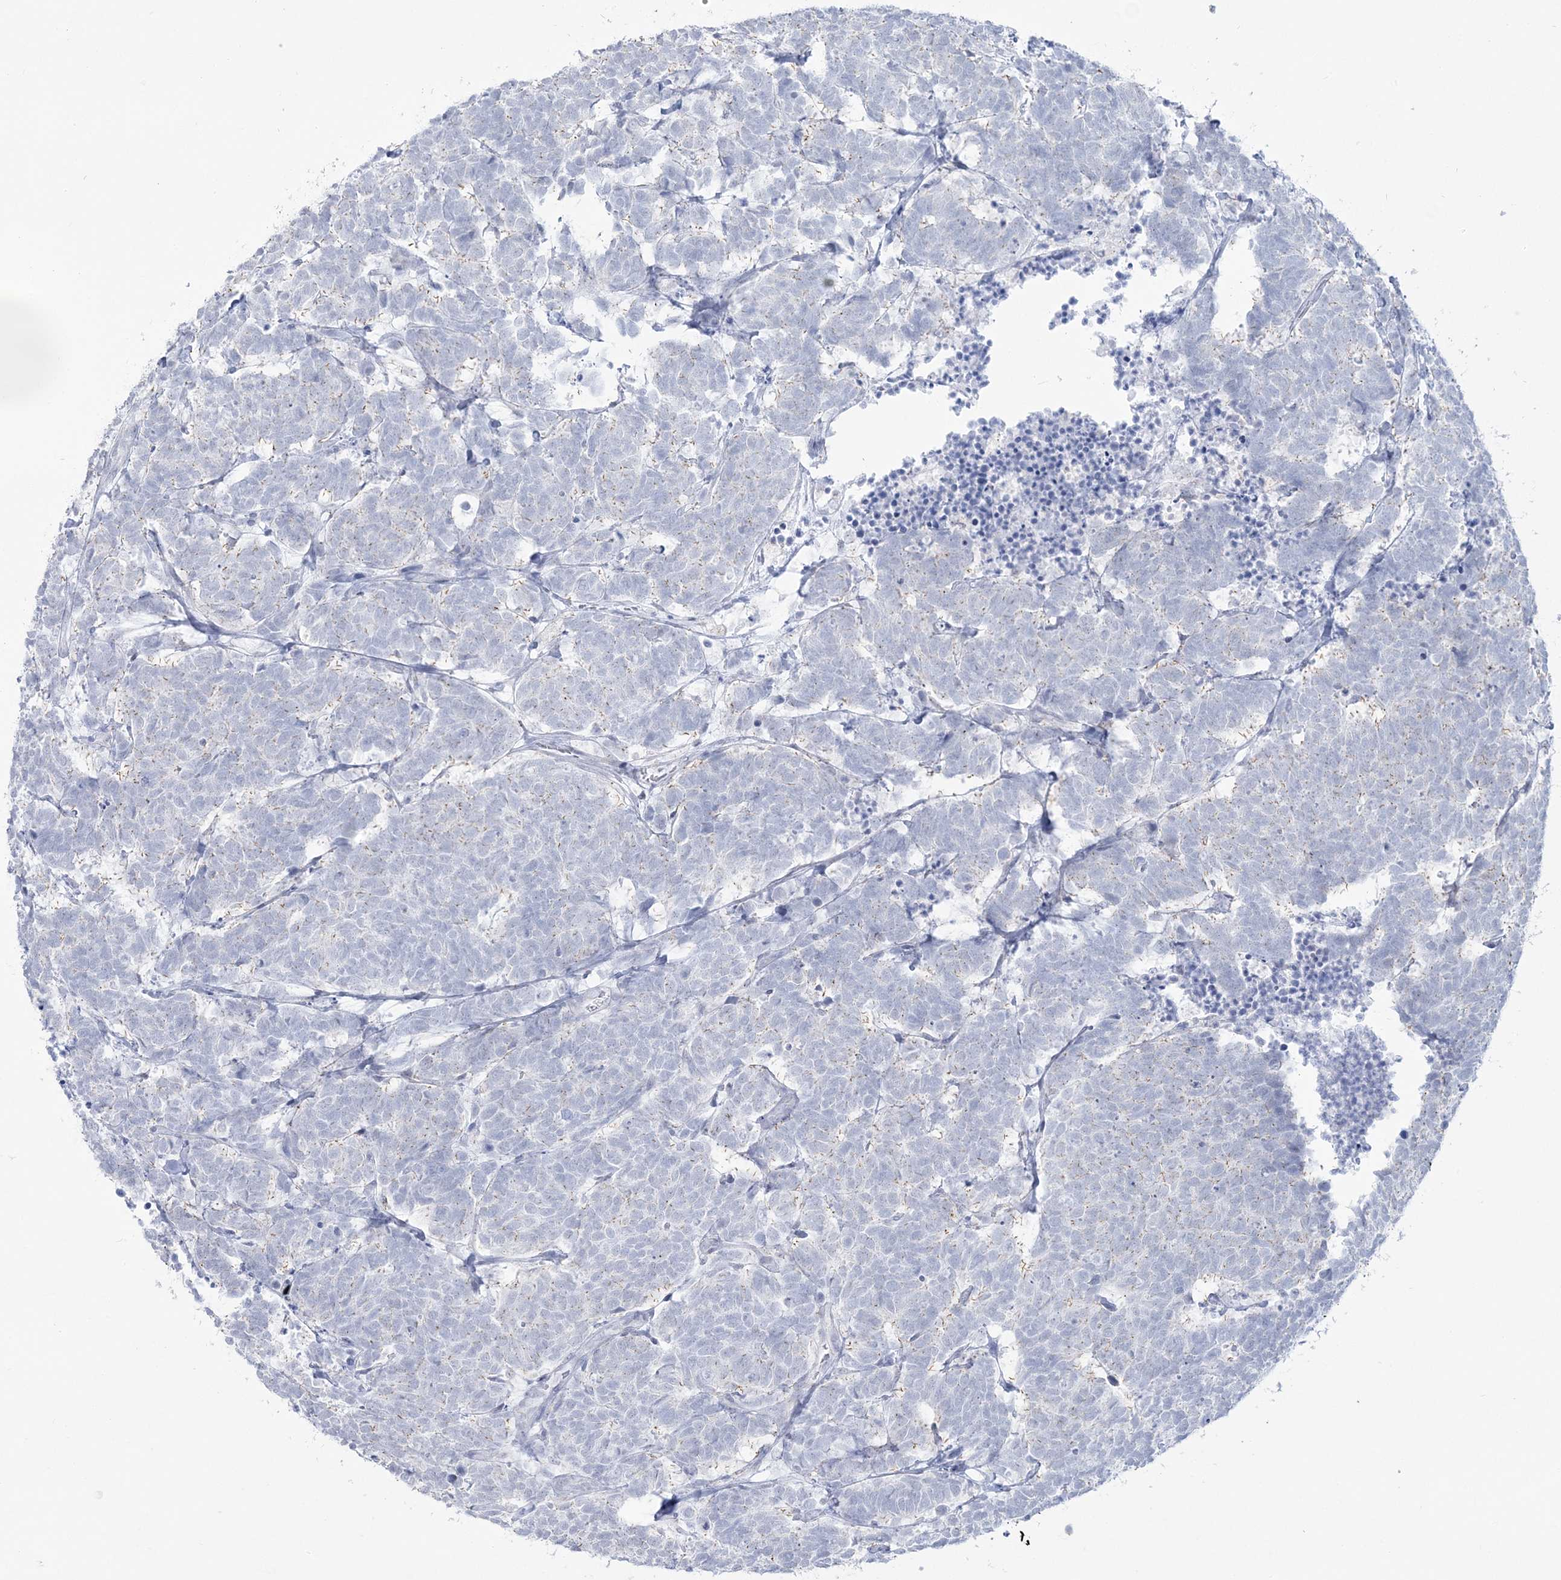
{"staining": {"intensity": "negative", "quantity": "none", "location": "none"}, "tissue": "carcinoid", "cell_type": "Tumor cells", "image_type": "cancer", "snomed": [{"axis": "morphology", "description": "Carcinoma, NOS"}, {"axis": "morphology", "description": "Carcinoid, malignant, NOS"}, {"axis": "topography", "description": "Urinary bladder"}], "caption": "Tumor cells are negative for protein expression in human carcinoid.", "gene": "ZNF843", "patient": {"sex": "male", "age": 57}}